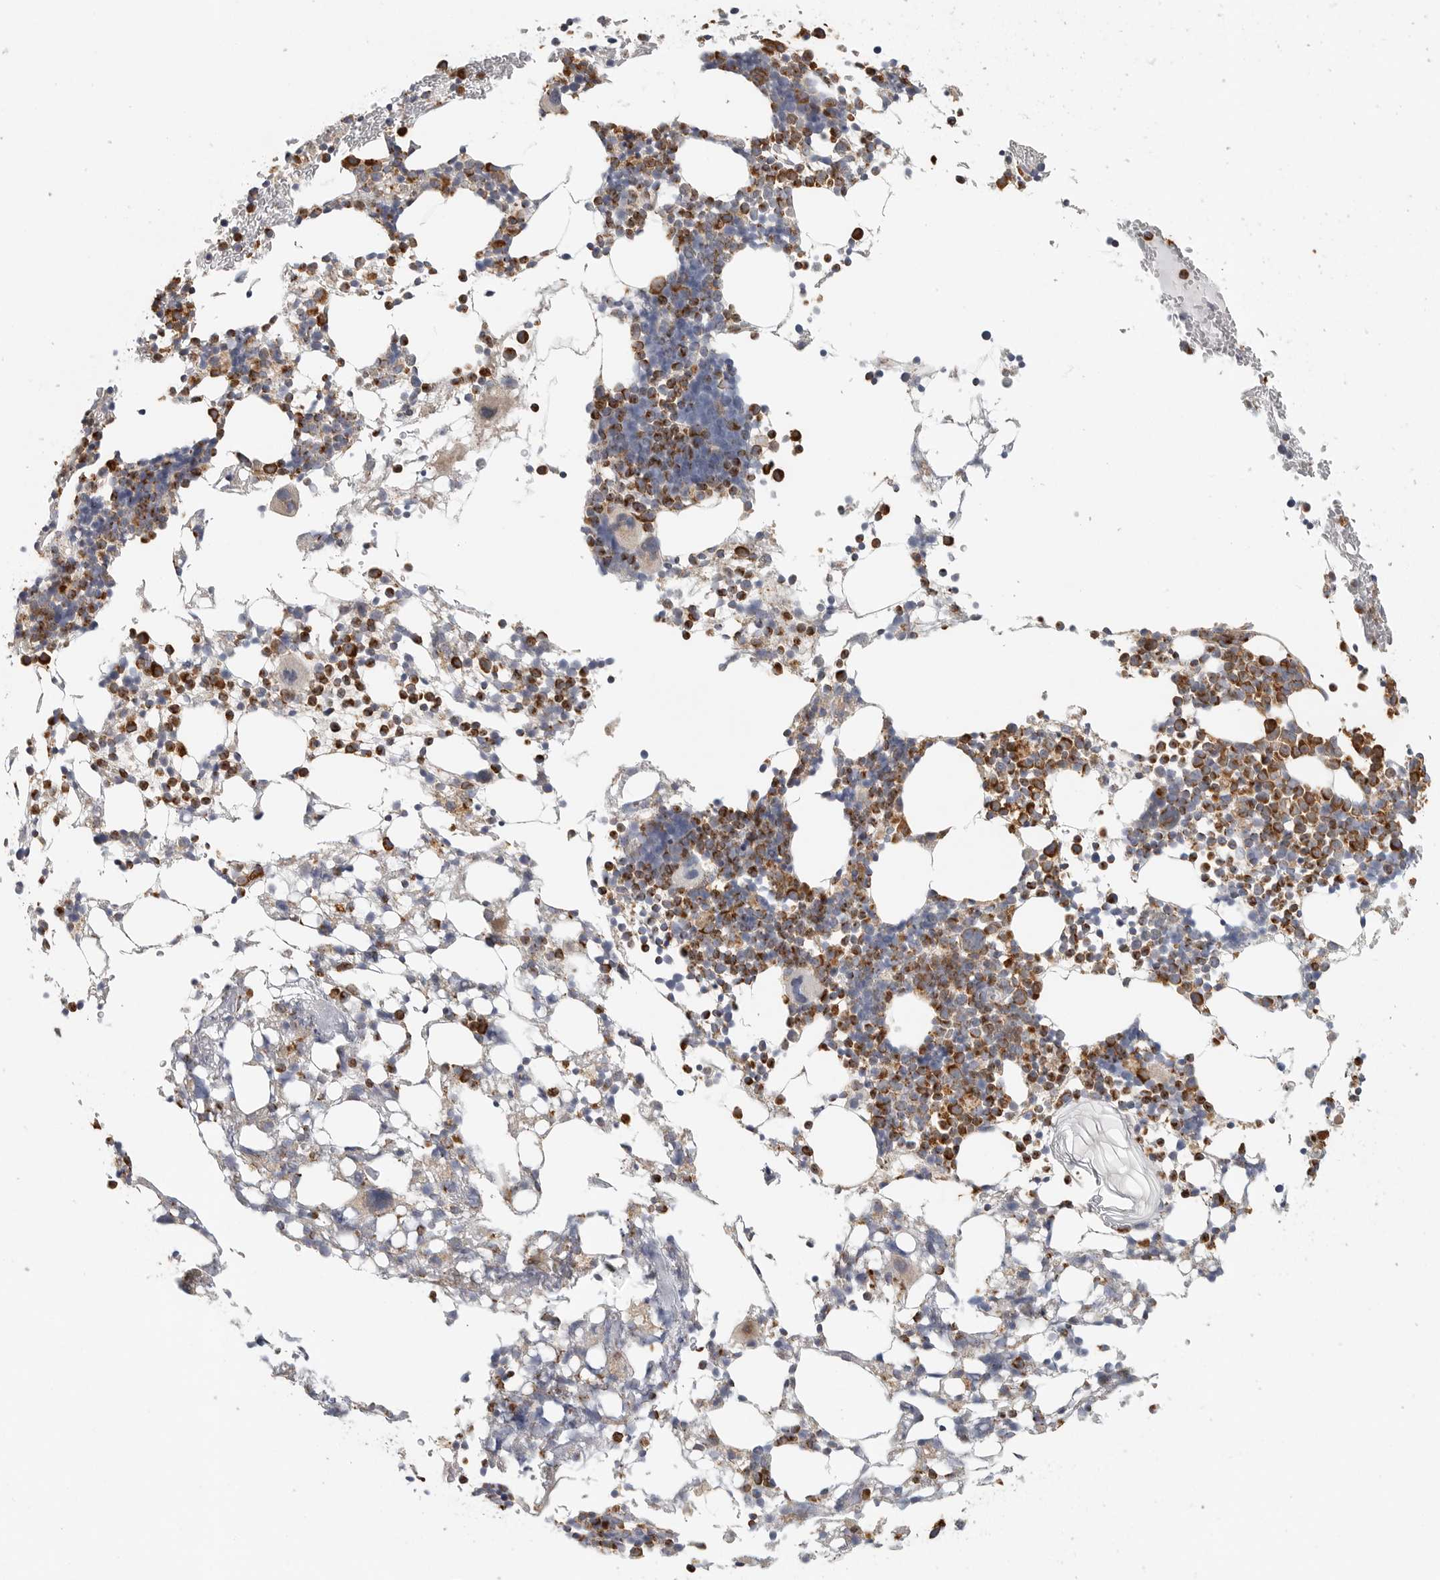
{"staining": {"intensity": "moderate", "quantity": "25%-75%", "location": "cytoplasmic/membranous"}, "tissue": "bone marrow", "cell_type": "Hematopoietic cells", "image_type": "normal", "snomed": [{"axis": "morphology", "description": "Normal tissue, NOS"}, {"axis": "morphology", "description": "Inflammation, NOS"}, {"axis": "topography", "description": "Bone marrow"}], "caption": "Protein staining by immunohistochemistry demonstrates moderate cytoplasmic/membranous expression in about 25%-75% of hematopoietic cells in unremarkable bone marrow.", "gene": "SLC25A26", "patient": {"sex": "male", "age": 44}}